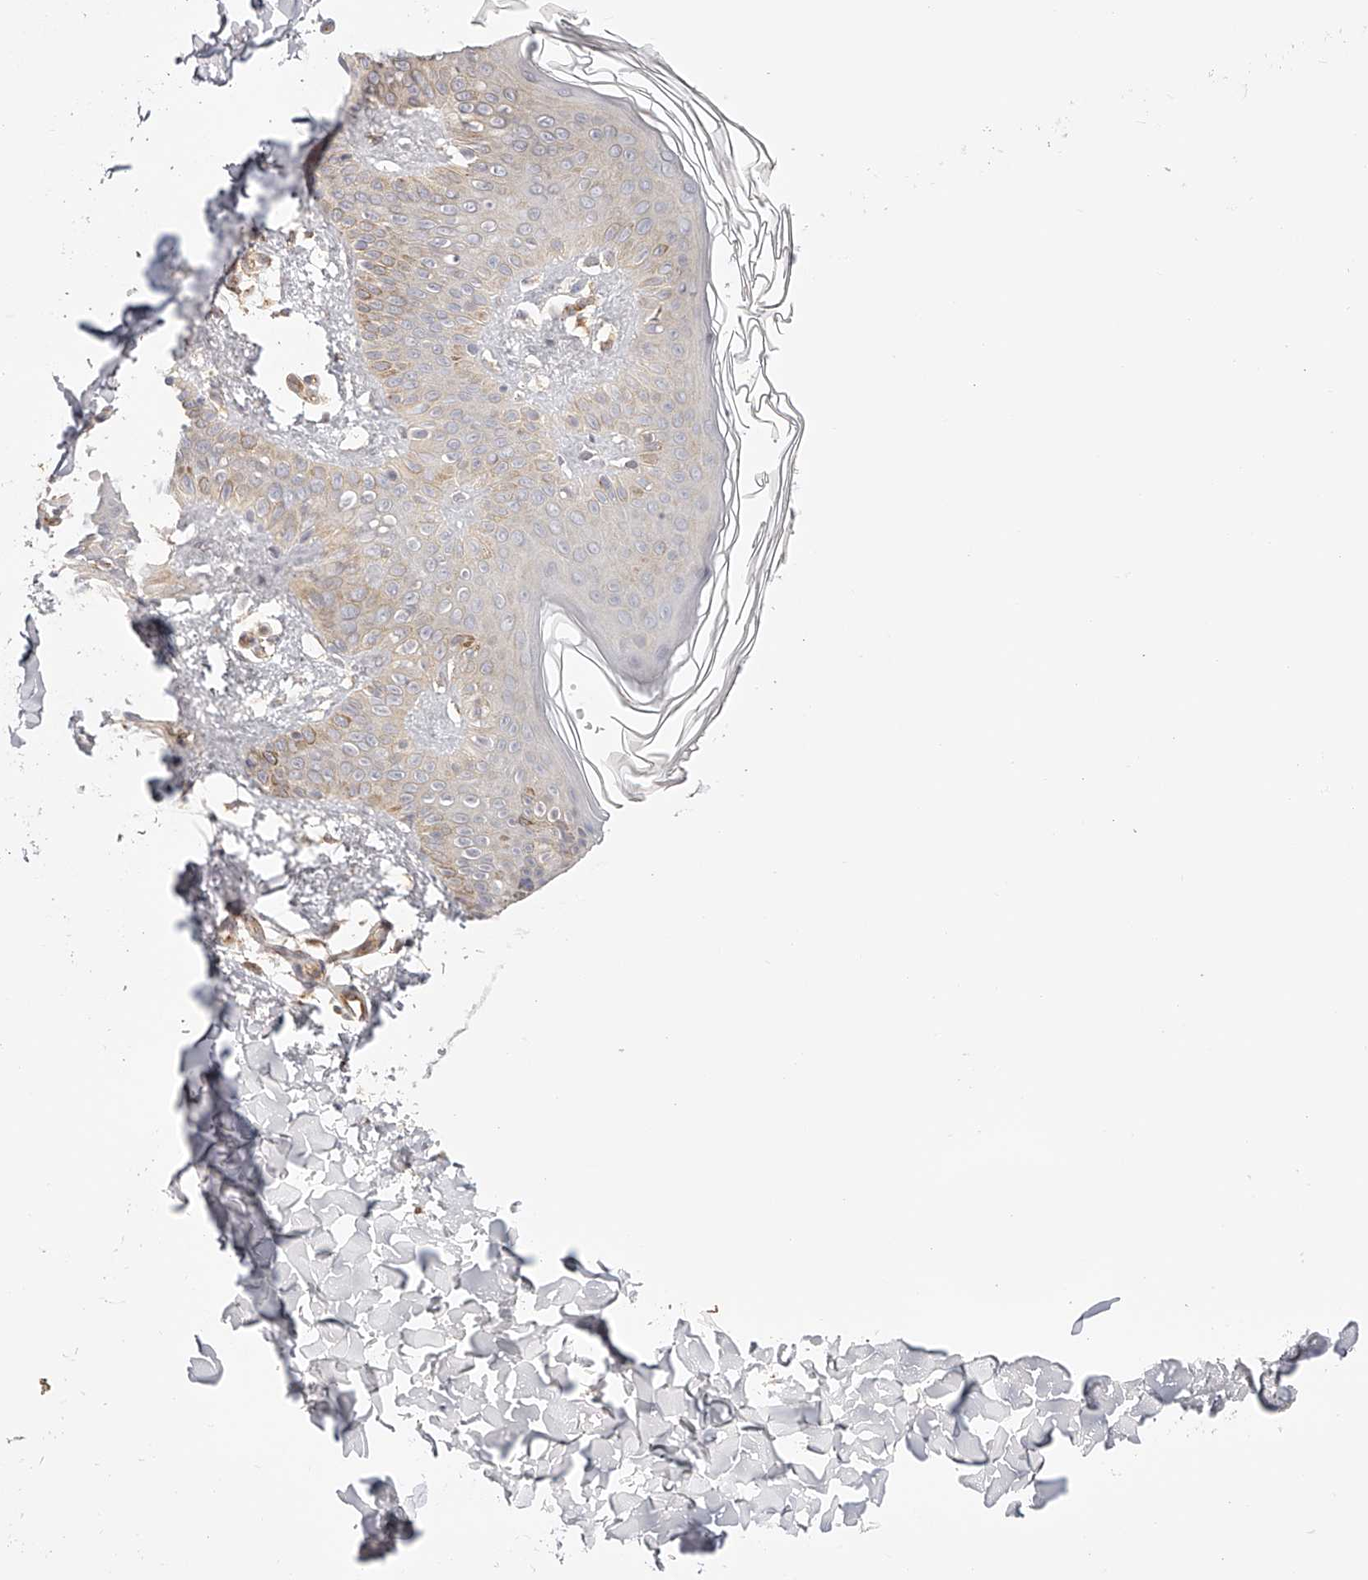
{"staining": {"intensity": "weak", "quantity": ">75%", "location": "cytoplasmic/membranous"}, "tissue": "skin", "cell_type": "Fibroblasts", "image_type": "normal", "snomed": [{"axis": "morphology", "description": "Normal tissue, NOS"}, {"axis": "morphology", "description": "Neoplasm, benign, NOS"}, {"axis": "topography", "description": "Skin"}, {"axis": "topography", "description": "Soft tissue"}], "caption": "The micrograph displays immunohistochemical staining of benign skin. There is weak cytoplasmic/membranous staining is identified in approximately >75% of fibroblasts. The staining was performed using DAB, with brown indicating positive protein expression. Nuclei are stained blue with hematoxylin.", "gene": "SYNC", "patient": {"sex": "male", "age": 26}}